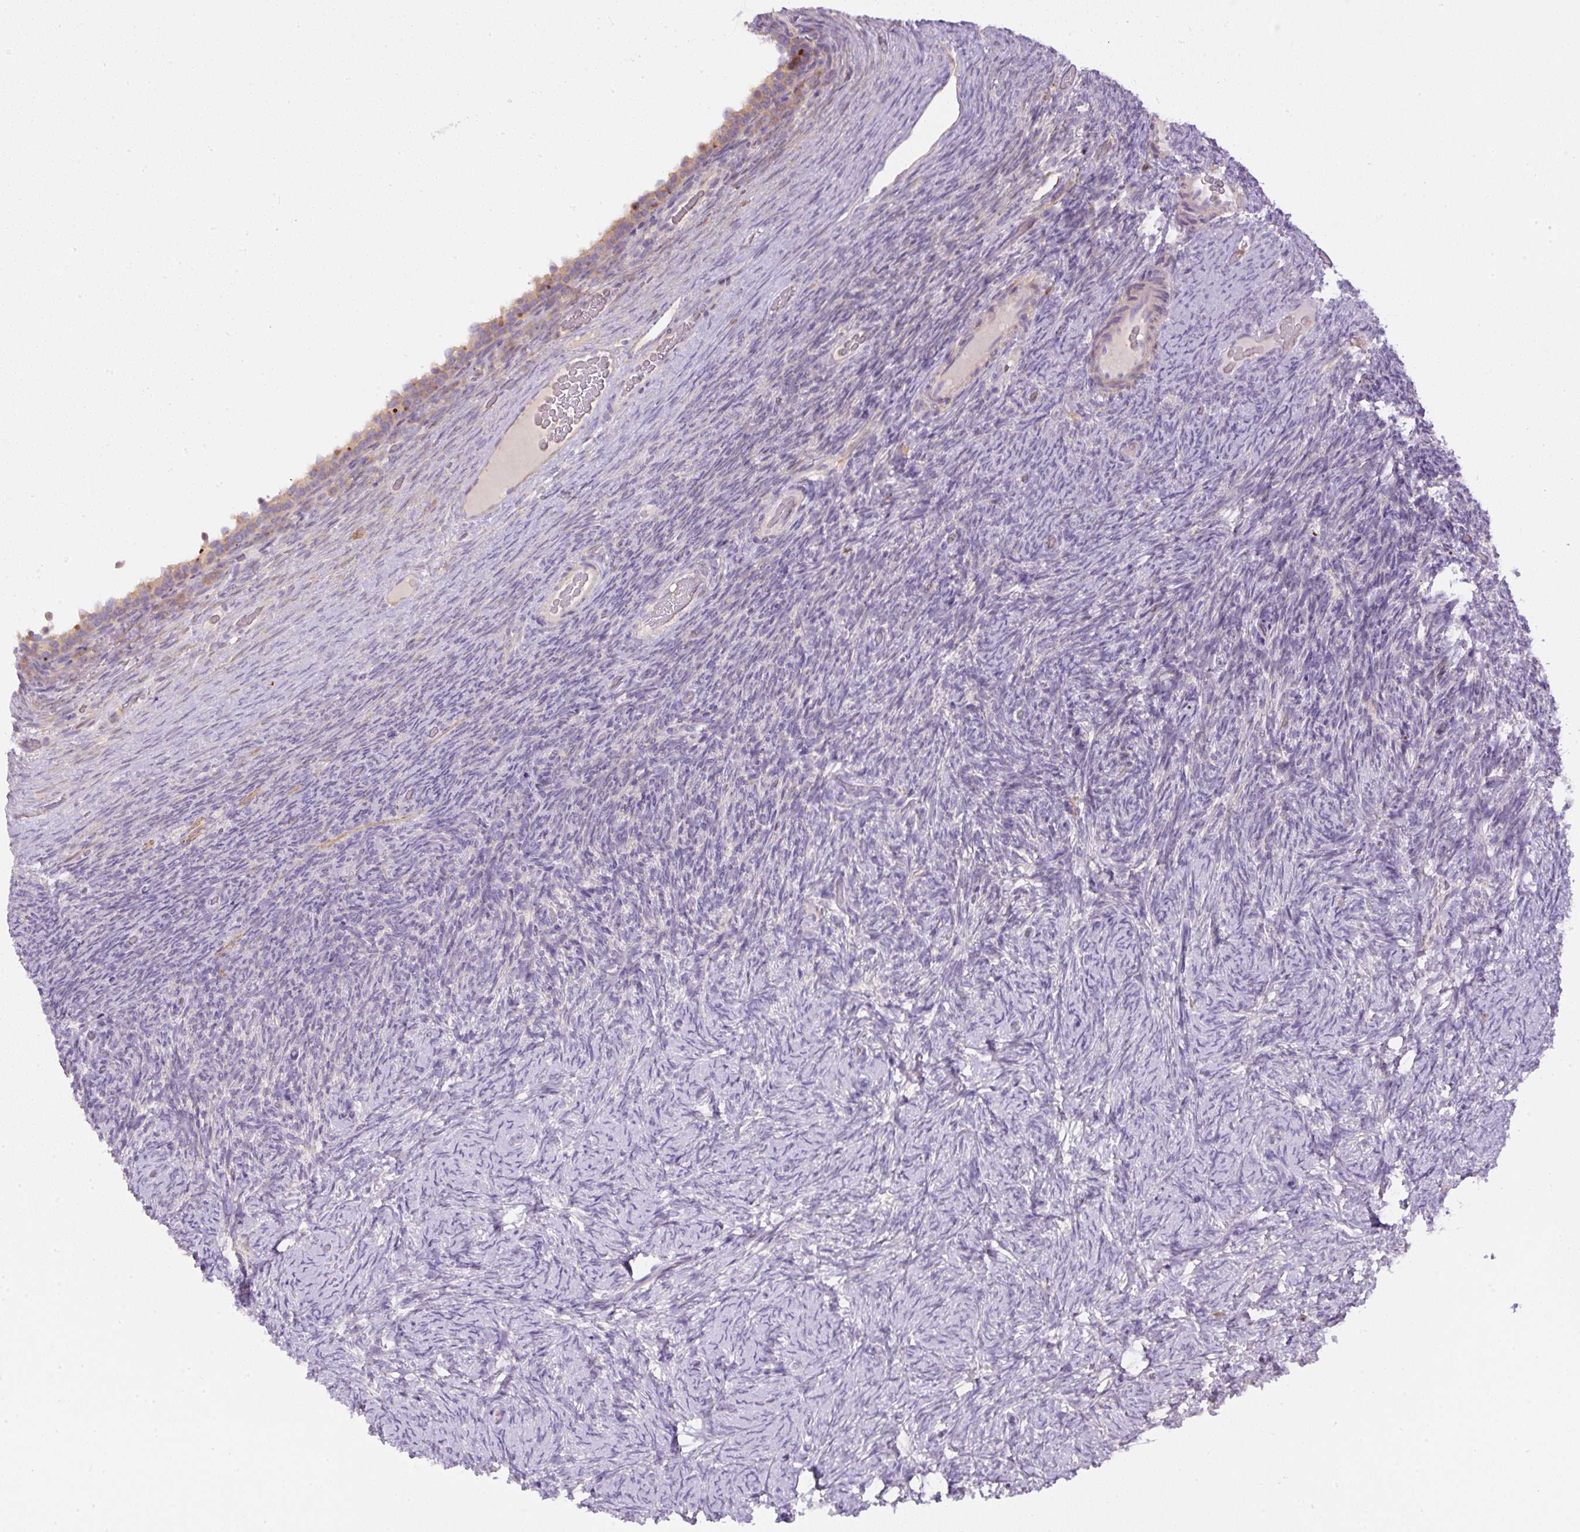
{"staining": {"intensity": "weak", "quantity": "<25%", "location": "cytoplasmic/membranous"}, "tissue": "ovary", "cell_type": "Ovarian stroma cells", "image_type": "normal", "snomed": [{"axis": "morphology", "description": "Normal tissue, NOS"}, {"axis": "topography", "description": "Ovary"}], "caption": "A high-resolution histopathology image shows immunohistochemistry staining of benign ovary, which exhibits no significant expression in ovarian stroma cells.", "gene": "PIP5KL1", "patient": {"sex": "female", "age": 34}}